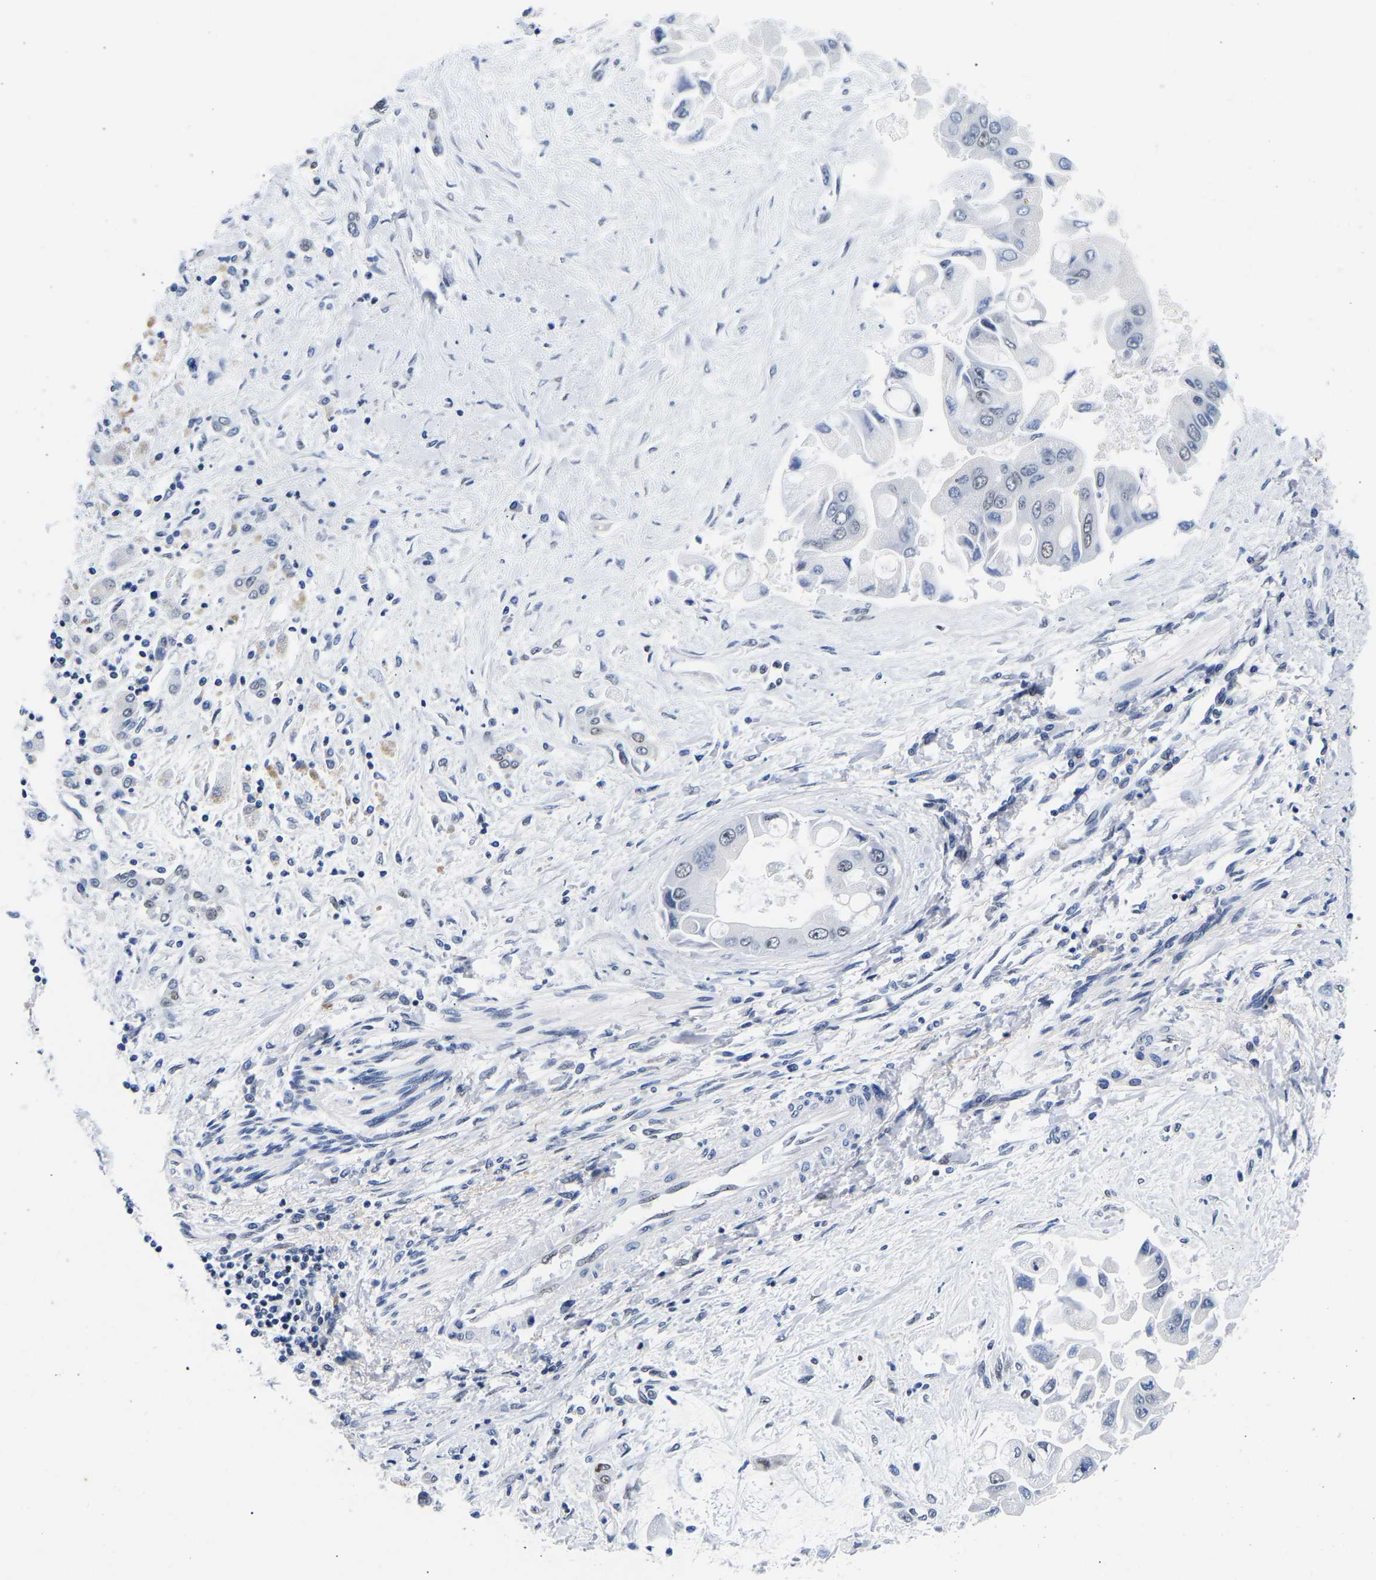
{"staining": {"intensity": "negative", "quantity": "none", "location": "none"}, "tissue": "liver cancer", "cell_type": "Tumor cells", "image_type": "cancer", "snomed": [{"axis": "morphology", "description": "Cholangiocarcinoma"}, {"axis": "topography", "description": "Liver"}], "caption": "This is an immunohistochemistry photomicrograph of human cholangiocarcinoma (liver). There is no positivity in tumor cells.", "gene": "PTRHD1", "patient": {"sex": "male", "age": 50}}